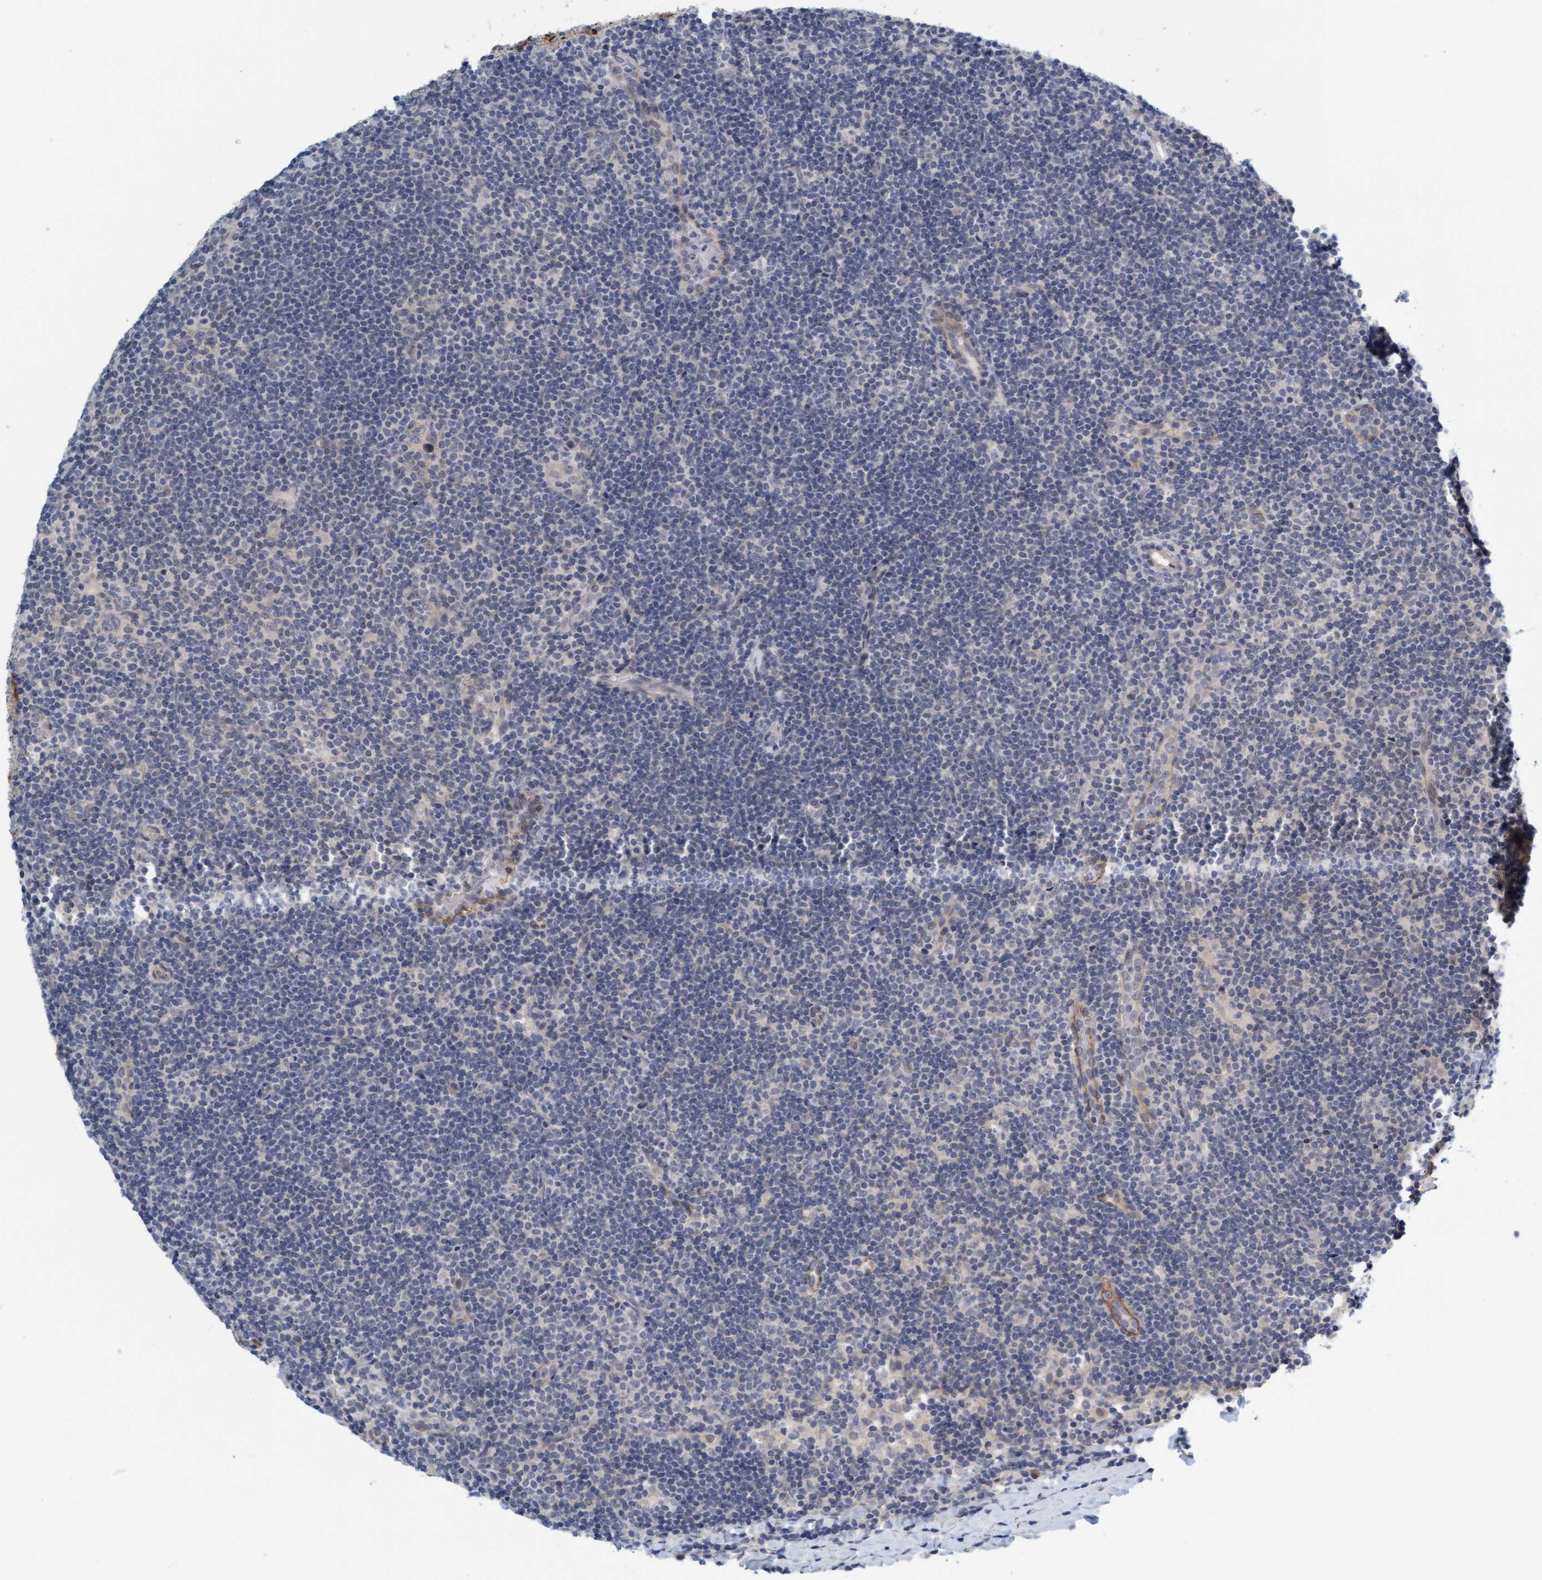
{"staining": {"intensity": "negative", "quantity": "none", "location": "none"}, "tissue": "lymphoma", "cell_type": "Tumor cells", "image_type": "cancer", "snomed": [{"axis": "morphology", "description": "Hodgkin's disease, NOS"}, {"axis": "topography", "description": "Lymph node"}], "caption": "This is a photomicrograph of immunohistochemistry staining of Hodgkin's disease, which shows no positivity in tumor cells. (Brightfield microscopy of DAB (3,3'-diaminobenzidine) IHC at high magnification).", "gene": "TSTD2", "patient": {"sex": "female", "age": 57}}